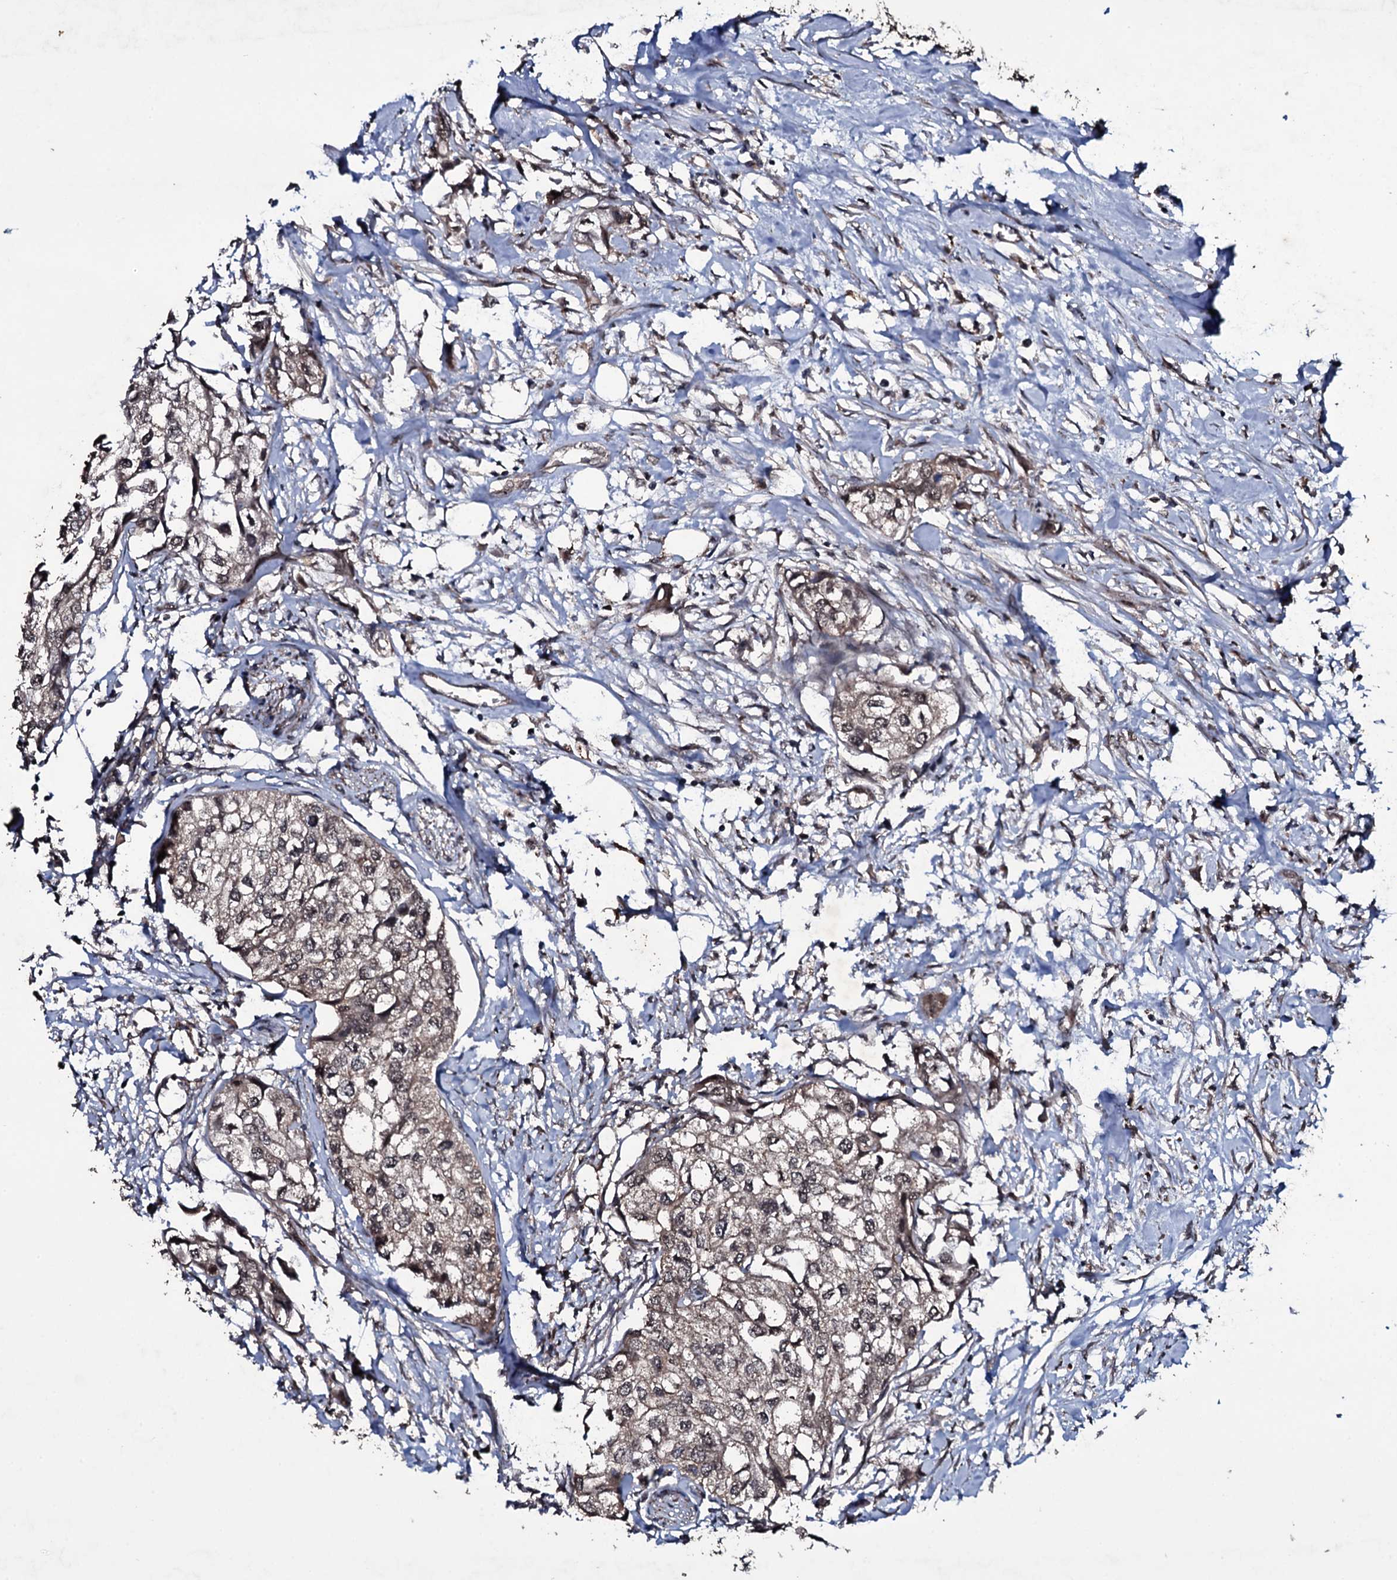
{"staining": {"intensity": "moderate", "quantity": ">75%", "location": "cytoplasmic/membranous"}, "tissue": "urothelial cancer", "cell_type": "Tumor cells", "image_type": "cancer", "snomed": [{"axis": "morphology", "description": "Urothelial carcinoma, High grade"}, {"axis": "topography", "description": "Urinary bladder"}], "caption": "Immunohistochemical staining of high-grade urothelial carcinoma exhibits moderate cytoplasmic/membranous protein staining in approximately >75% of tumor cells.", "gene": "MRPS31", "patient": {"sex": "male", "age": 64}}